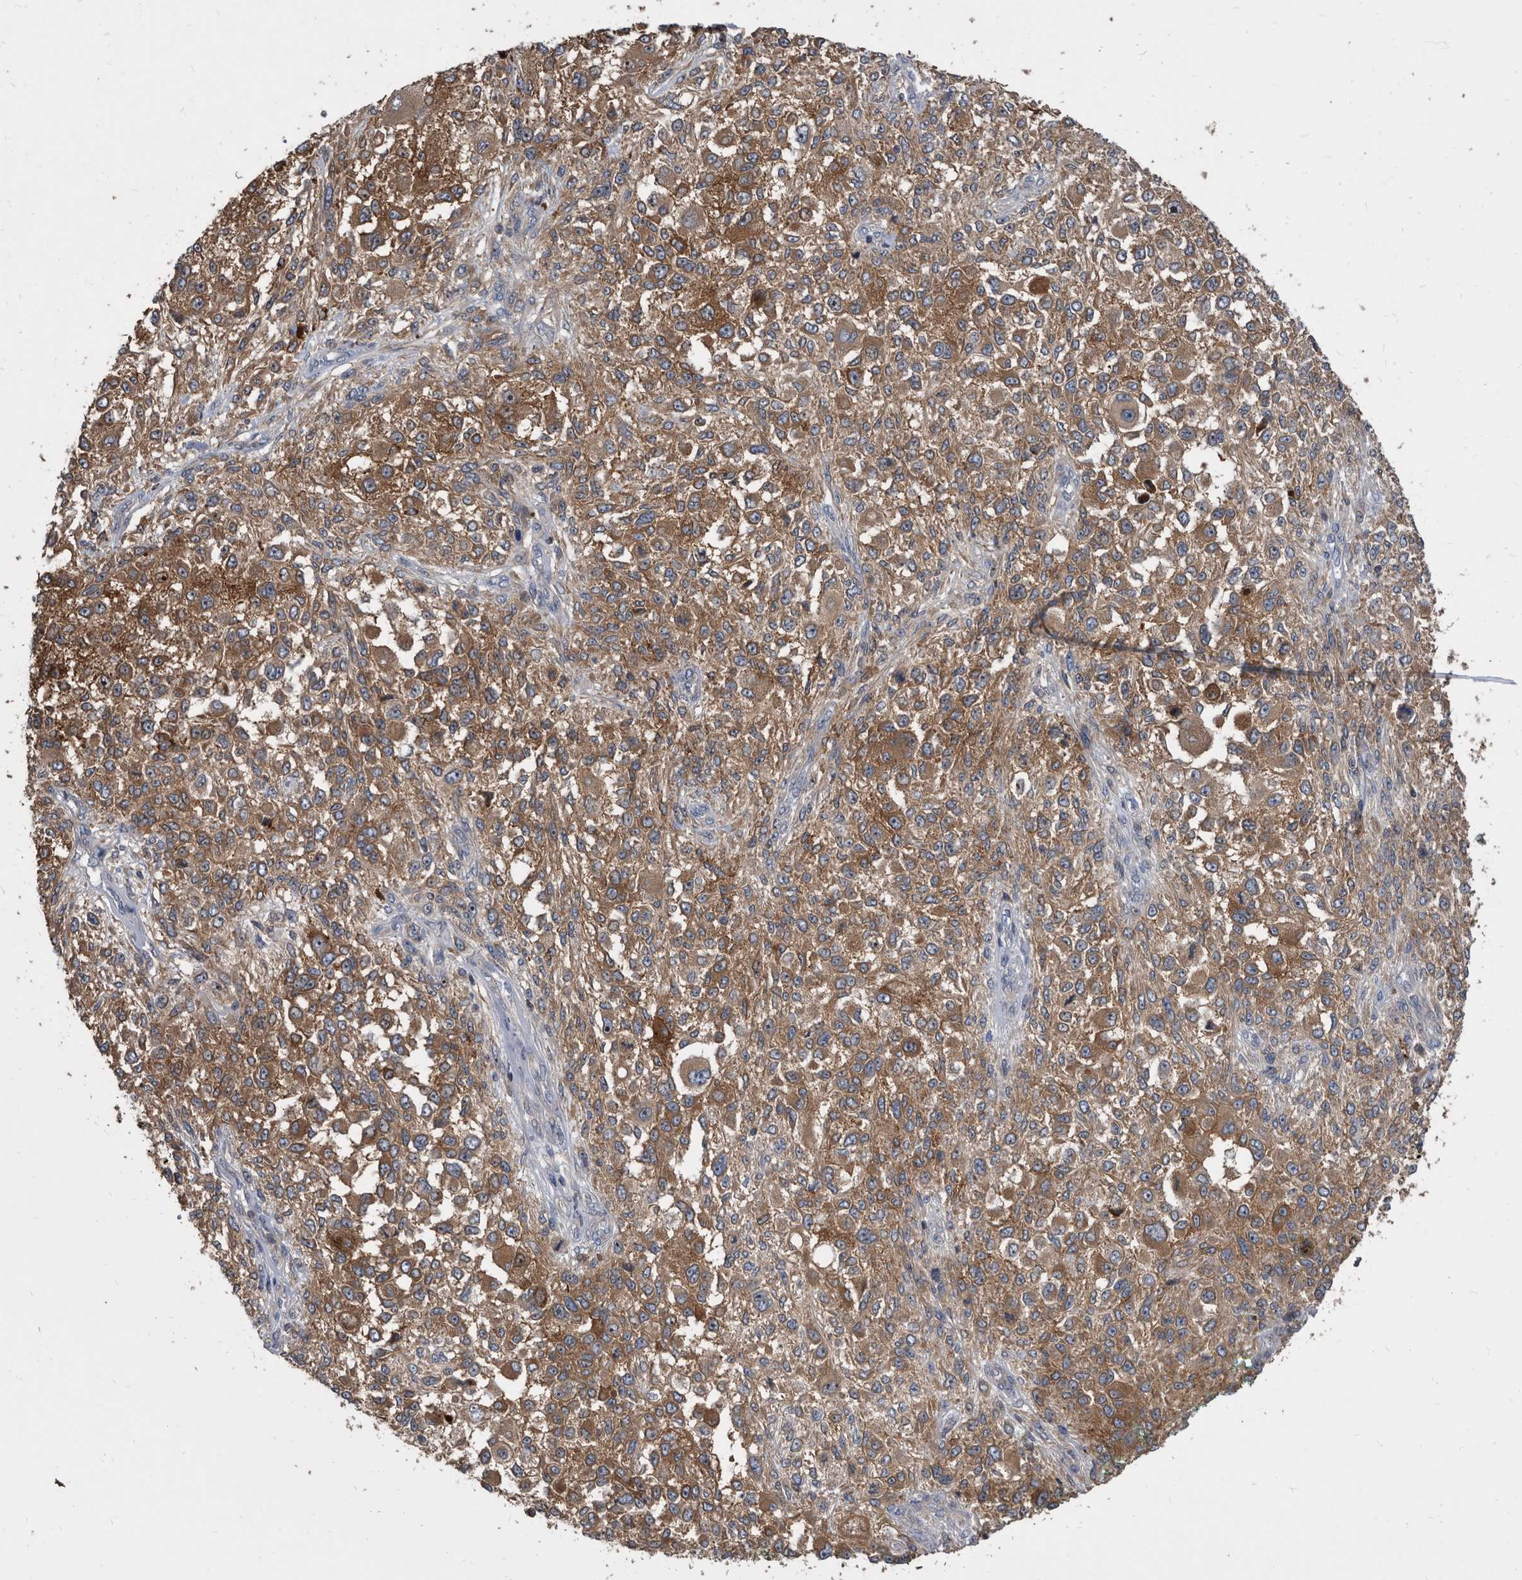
{"staining": {"intensity": "moderate", "quantity": ">75%", "location": "cytoplasmic/membranous"}, "tissue": "melanoma", "cell_type": "Tumor cells", "image_type": "cancer", "snomed": [{"axis": "morphology", "description": "Necrosis, NOS"}, {"axis": "morphology", "description": "Malignant melanoma, NOS"}, {"axis": "topography", "description": "Skin"}], "caption": "Melanoma was stained to show a protein in brown. There is medium levels of moderate cytoplasmic/membranous expression in approximately >75% of tumor cells. (Stains: DAB (3,3'-diaminobenzidine) in brown, nuclei in blue, Microscopy: brightfield microscopy at high magnification).", "gene": "APEH", "patient": {"sex": "female", "age": 87}}